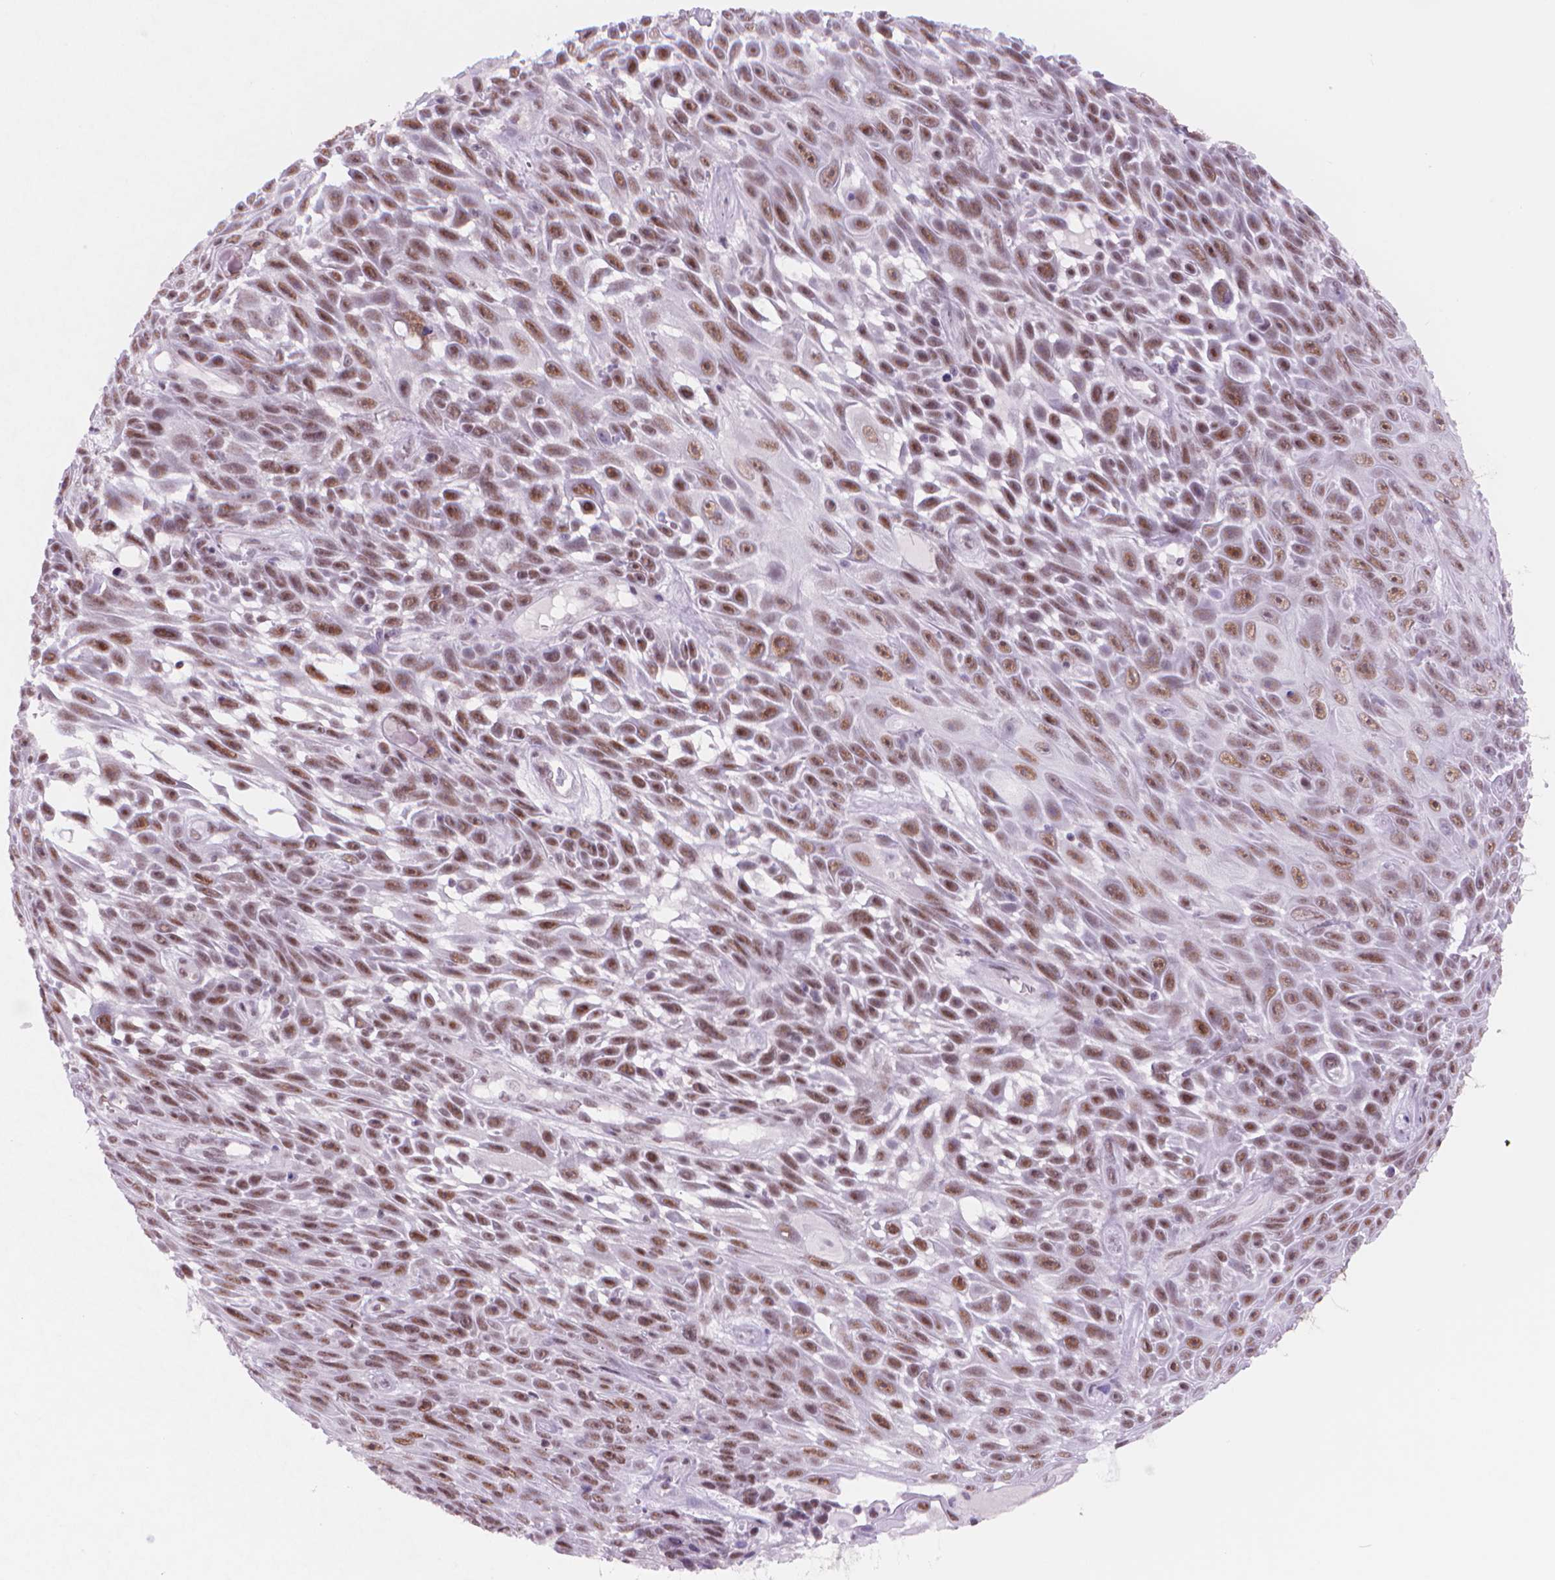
{"staining": {"intensity": "moderate", "quantity": ">75%", "location": "nuclear"}, "tissue": "skin cancer", "cell_type": "Tumor cells", "image_type": "cancer", "snomed": [{"axis": "morphology", "description": "Squamous cell carcinoma, NOS"}, {"axis": "topography", "description": "Skin"}], "caption": "Human squamous cell carcinoma (skin) stained for a protein (brown) demonstrates moderate nuclear positive expression in approximately >75% of tumor cells.", "gene": "POLR3D", "patient": {"sex": "male", "age": 82}}